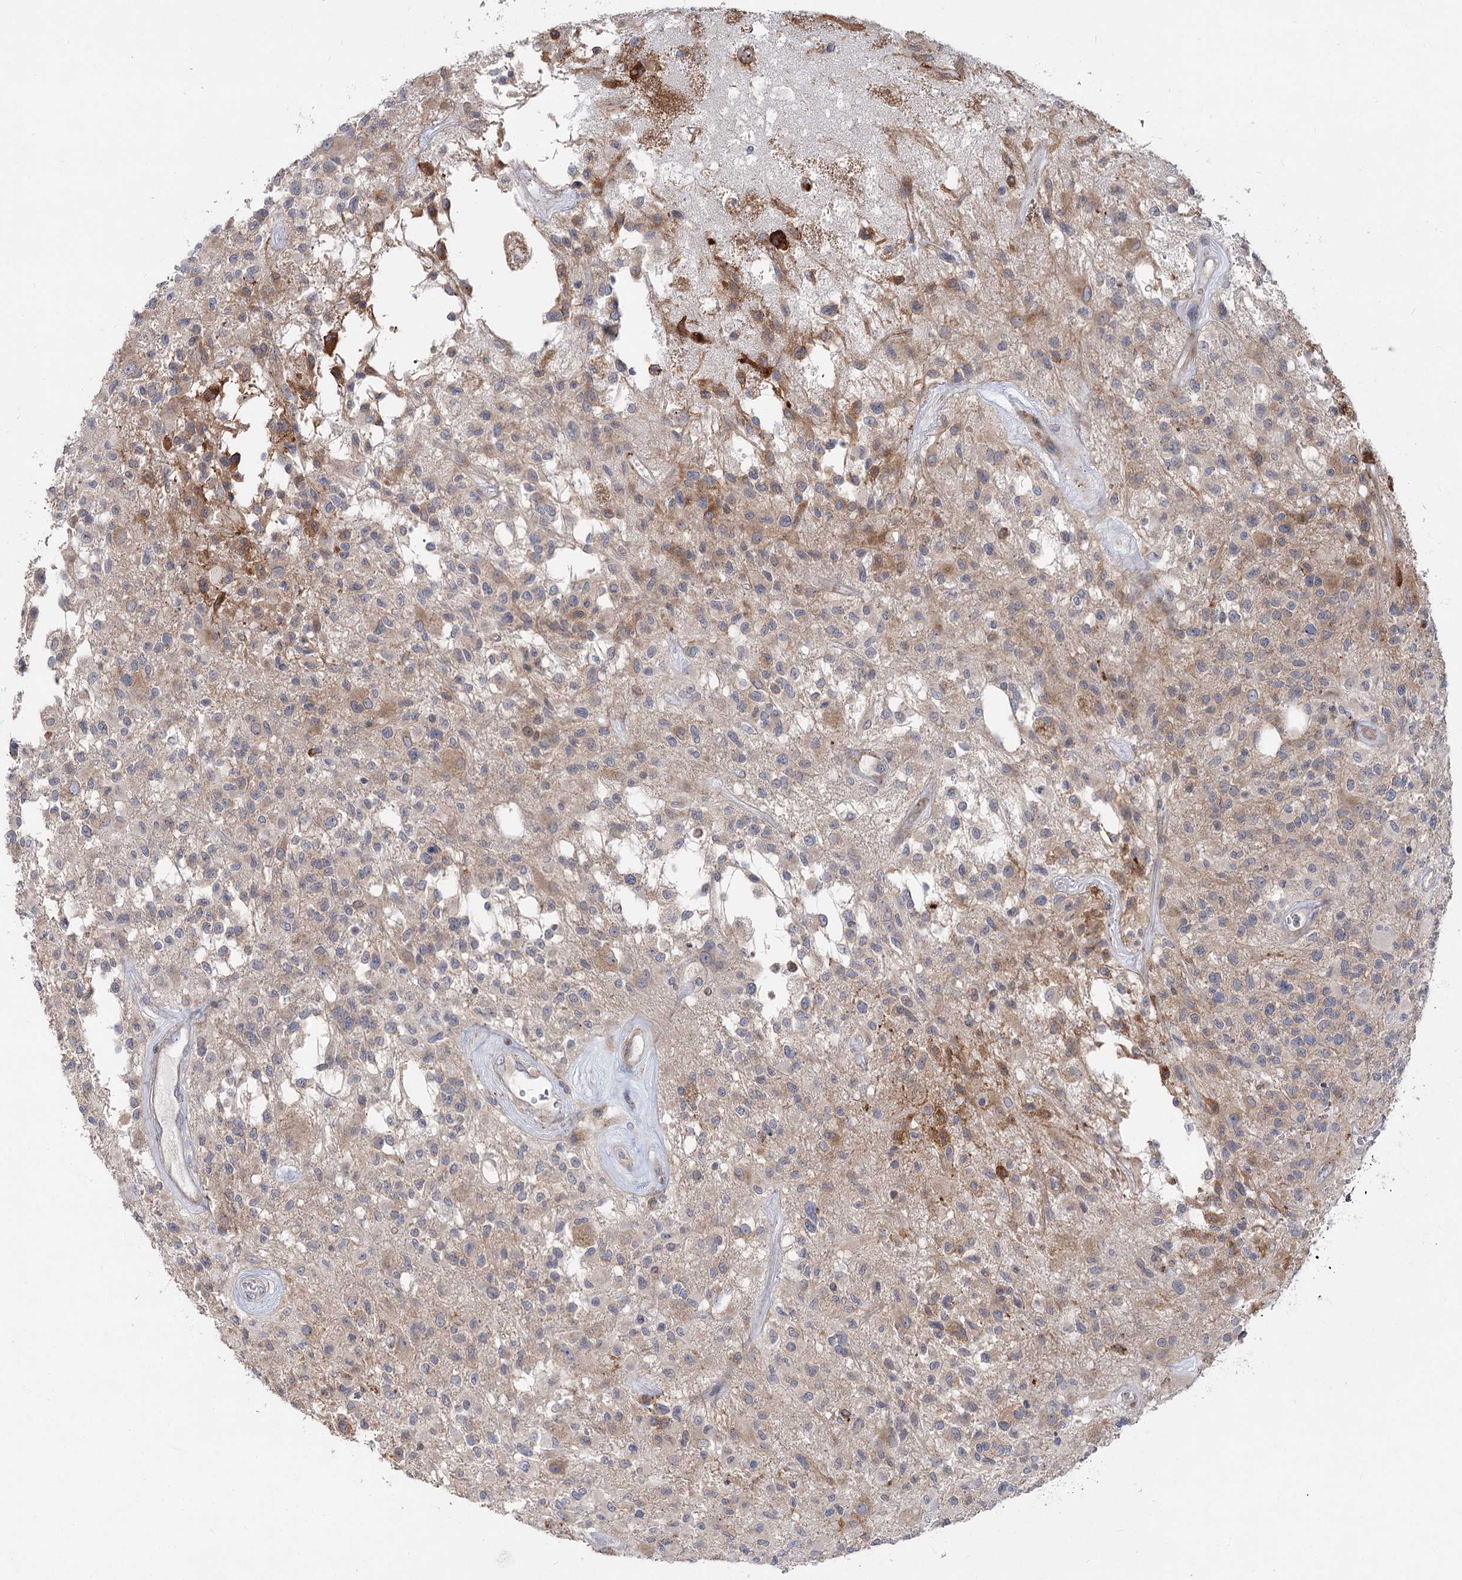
{"staining": {"intensity": "moderate", "quantity": "<25%", "location": "cytoplasmic/membranous"}, "tissue": "glioma", "cell_type": "Tumor cells", "image_type": "cancer", "snomed": [{"axis": "morphology", "description": "Glioma, malignant, High grade"}, {"axis": "morphology", "description": "Glioblastoma, NOS"}, {"axis": "topography", "description": "Brain"}], "caption": "Protein staining exhibits moderate cytoplasmic/membranous positivity in about <25% of tumor cells in glioma.", "gene": "SH3BP5L", "patient": {"sex": "male", "age": 60}}